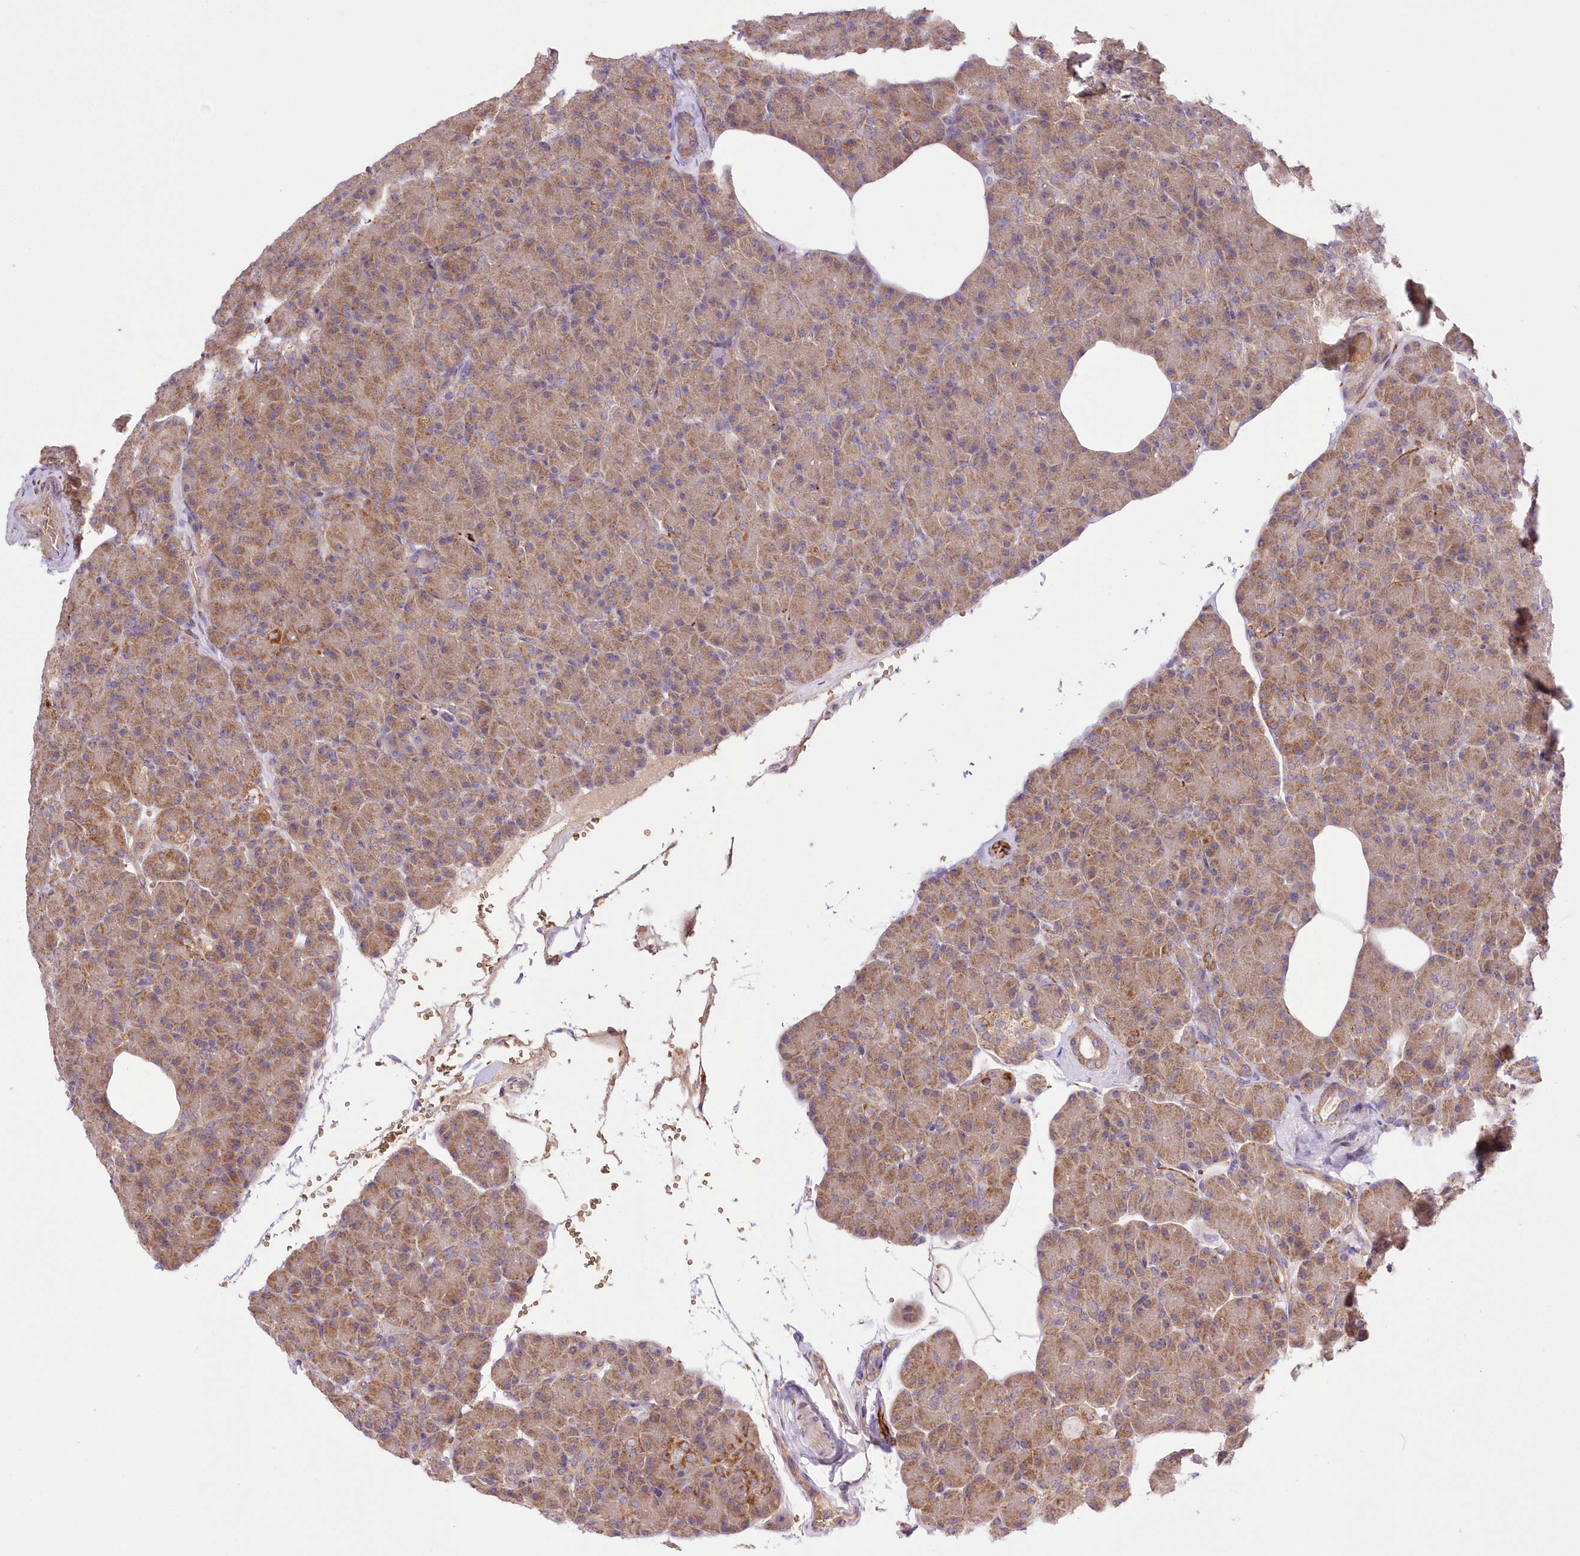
{"staining": {"intensity": "moderate", "quantity": ">75%", "location": "cytoplasmic/membranous"}, "tissue": "pancreas", "cell_type": "Exocrine glandular cells", "image_type": "normal", "snomed": [{"axis": "morphology", "description": "Normal tissue, NOS"}, {"axis": "topography", "description": "Pancreas"}], "caption": "Brown immunohistochemical staining in unremarkable pancreas reveals moderate cytoplasmic/membranous positivity in approximately >75% of exocrine glandular cells.", "gene": "FCHO2", "patient": {"sex": "female", "age": 43}}